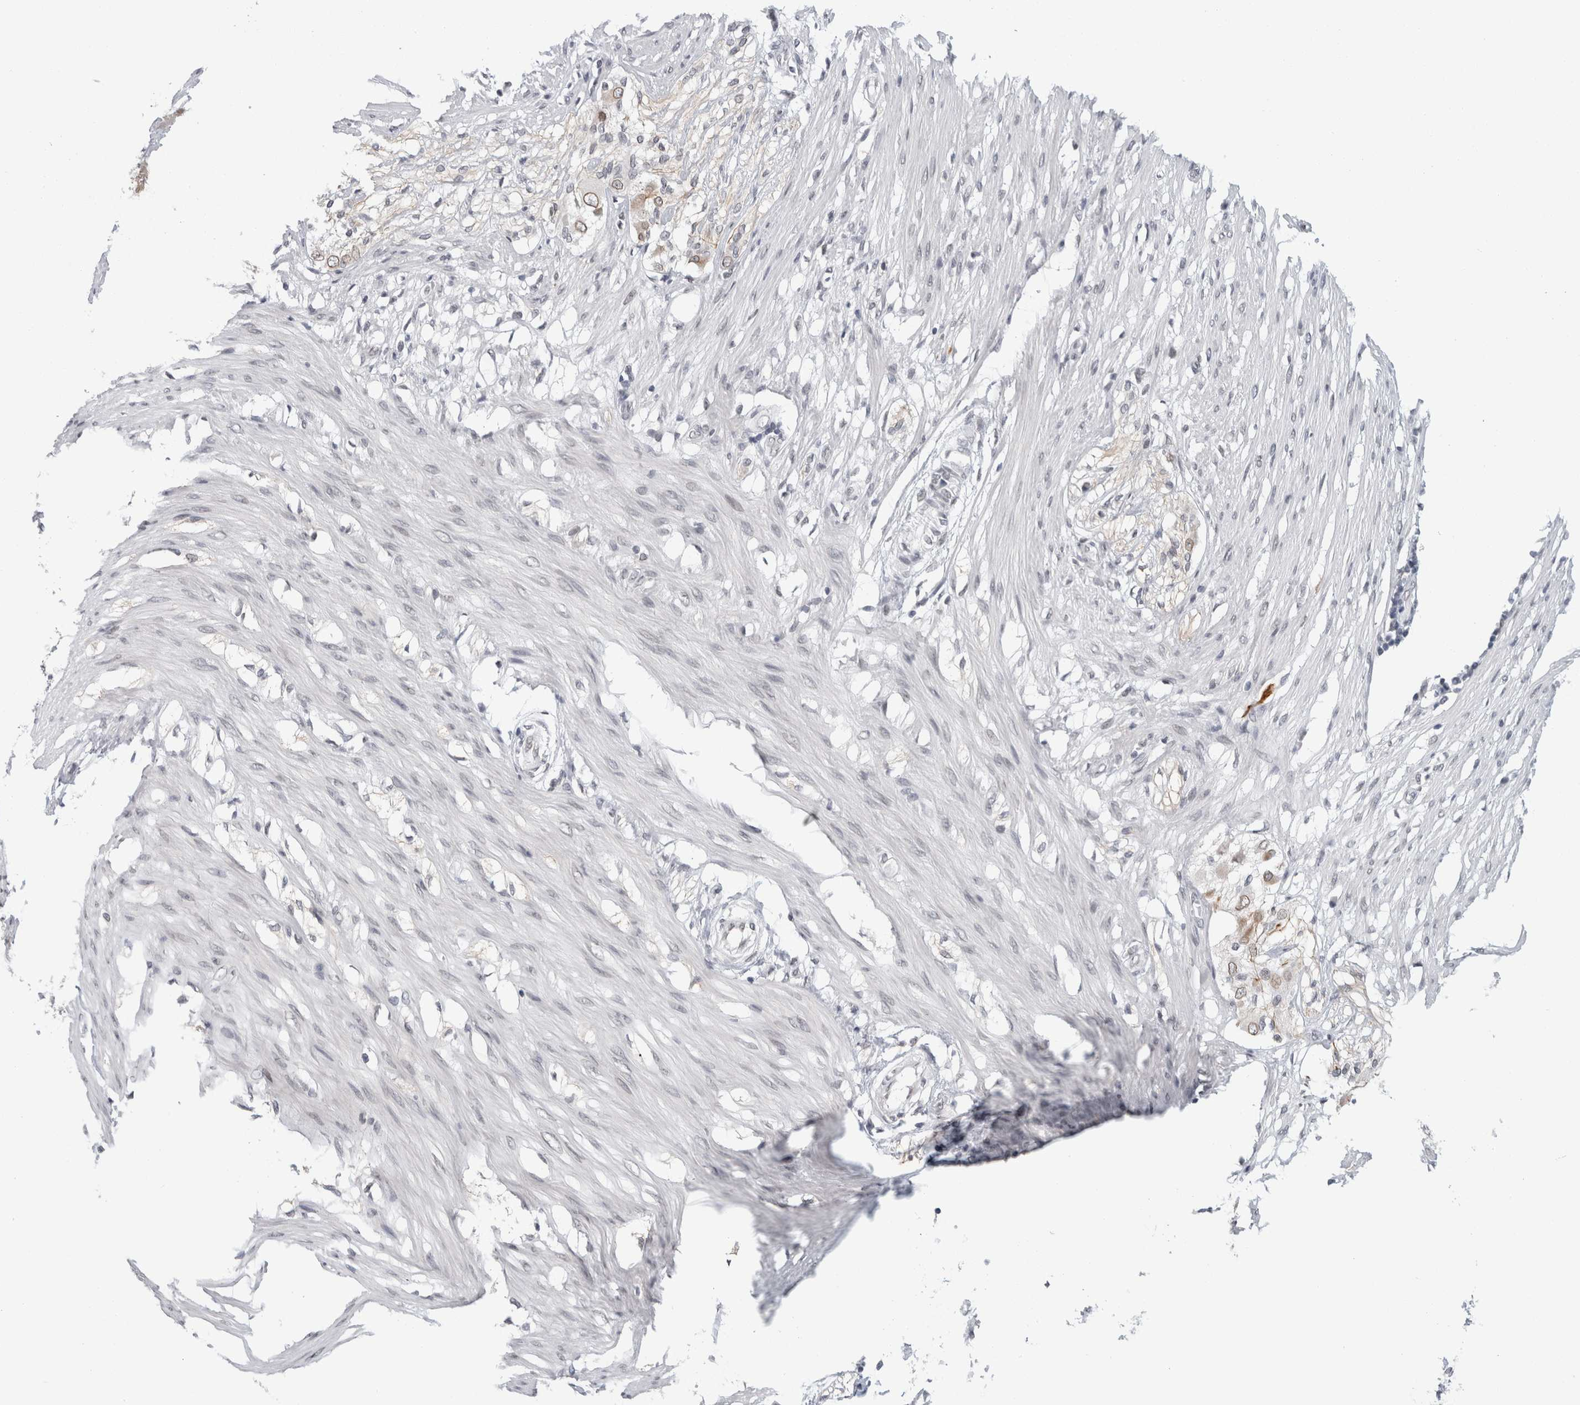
{"staining": {"intensity": "negative", "quantity": "none", "location": "none"}, "tissue": "smooth muscle", "cell_type": "Smooth muscle cells", "image_type": "normal", "snomed": [{"axis": "morphology", "description": "Normal tissue, NOS"}, {"axis": "morphology", "description": "Adenocarcinoma, NOS"}, {"axis": "topography", "description": "Smooth muscle"}, {"axis": "topography", "description": "Colon"}], "caption": "The micrograph shows no staining of smooth muscle cells in unremarkable smooth muscle. (Stains: DAB immunohistochemistry (IHC) with hematoxylin counter stain, Microscopy: brightfield microscopy at high magnification).", "gene": "ZNF770", "patient": {"sex": "male", "age": 14}}